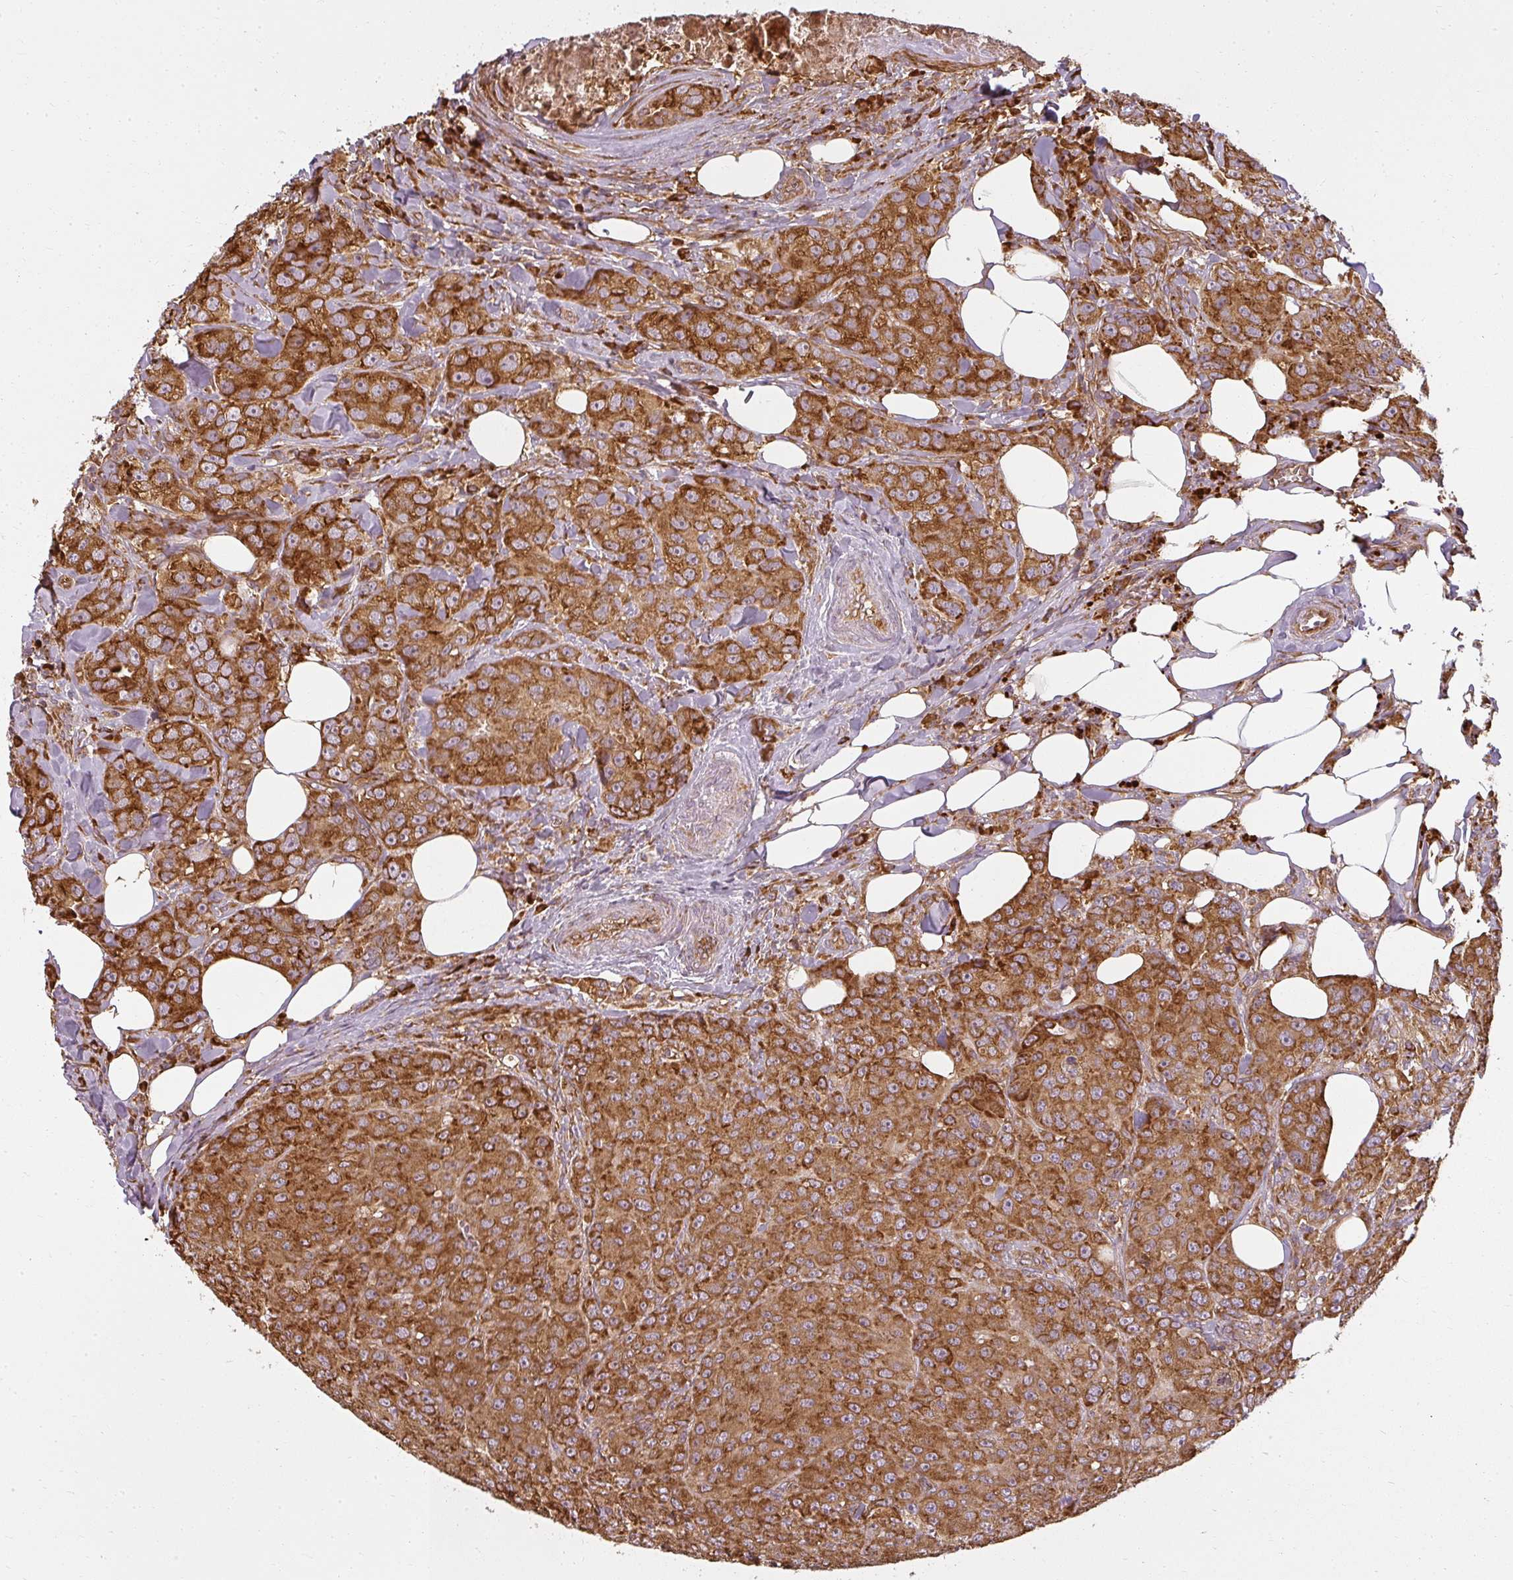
{"staining": {"intensity": "strong", "quantity": ">75%", "location": "cytoplasmic/membranous"}, "tissue": "breast cancer", "cell_type": "Tumor cells", "image_type": "cancer", "snomed": [{"axis": "morphology", "description": "Duct carcinoma"}, {"axis": "topography", "description": "Breast"}], "caption": "DAB immunohistochemical staining of human intraductal carcinoma (breast) displays strong cytoplasmic/membranous protein expression in approximately >75% of tumor cells.", "gene": "RPL24", "patient": {"sex": "female", "age": 43}}